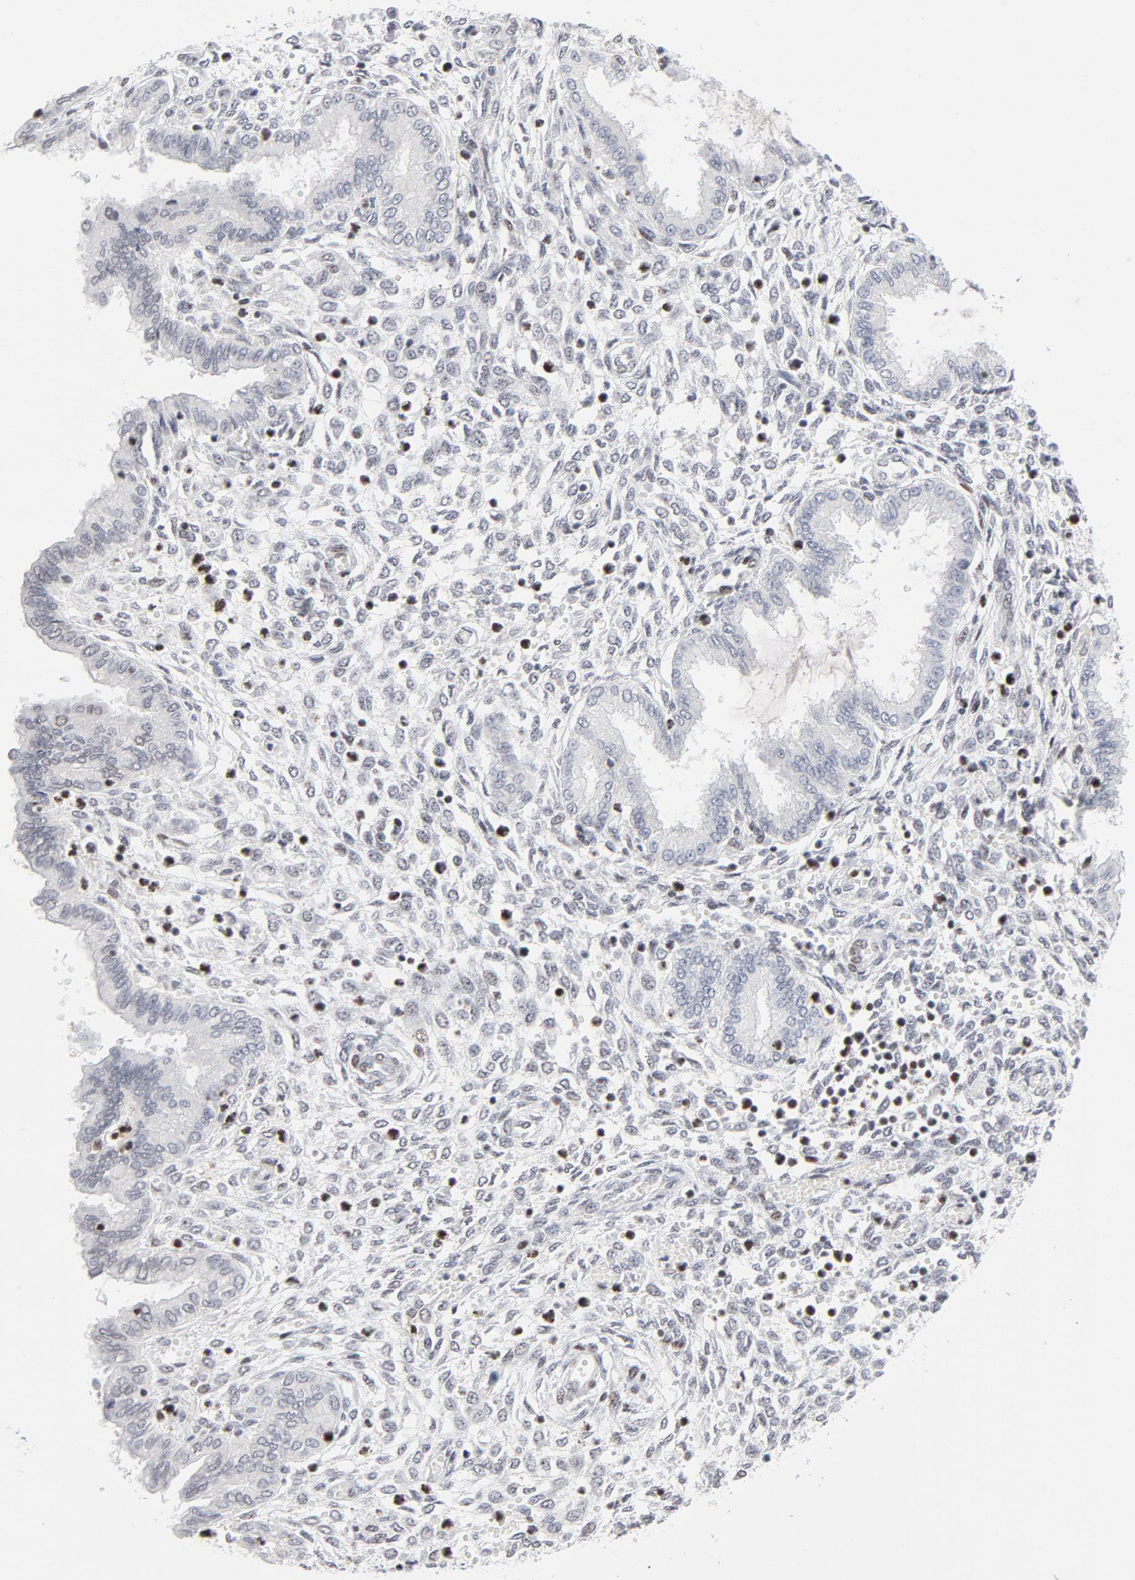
{"staining": {"intensity": "negative", "quantity": "none", "location": "none"}, "tissue": "endometrium", "cell_type": "Cells in endometrial stroma", "image_type": "normal", "snomed": [{"axis": "morphology", "description": "Normal tissue, NOS"}, {"axis": "topography", "description": "Endometrium"}], "caption": "Endometrium was stained to show a protein in brown. There is no significant staining in cells in endometrial stroma. (Brightfield microscopy of DAB (3,3'-diaminobenzidine) immunohistochemistry at high magnification).", "gene": "RFC4", "patient": {"sex": "female", "age": 33}}